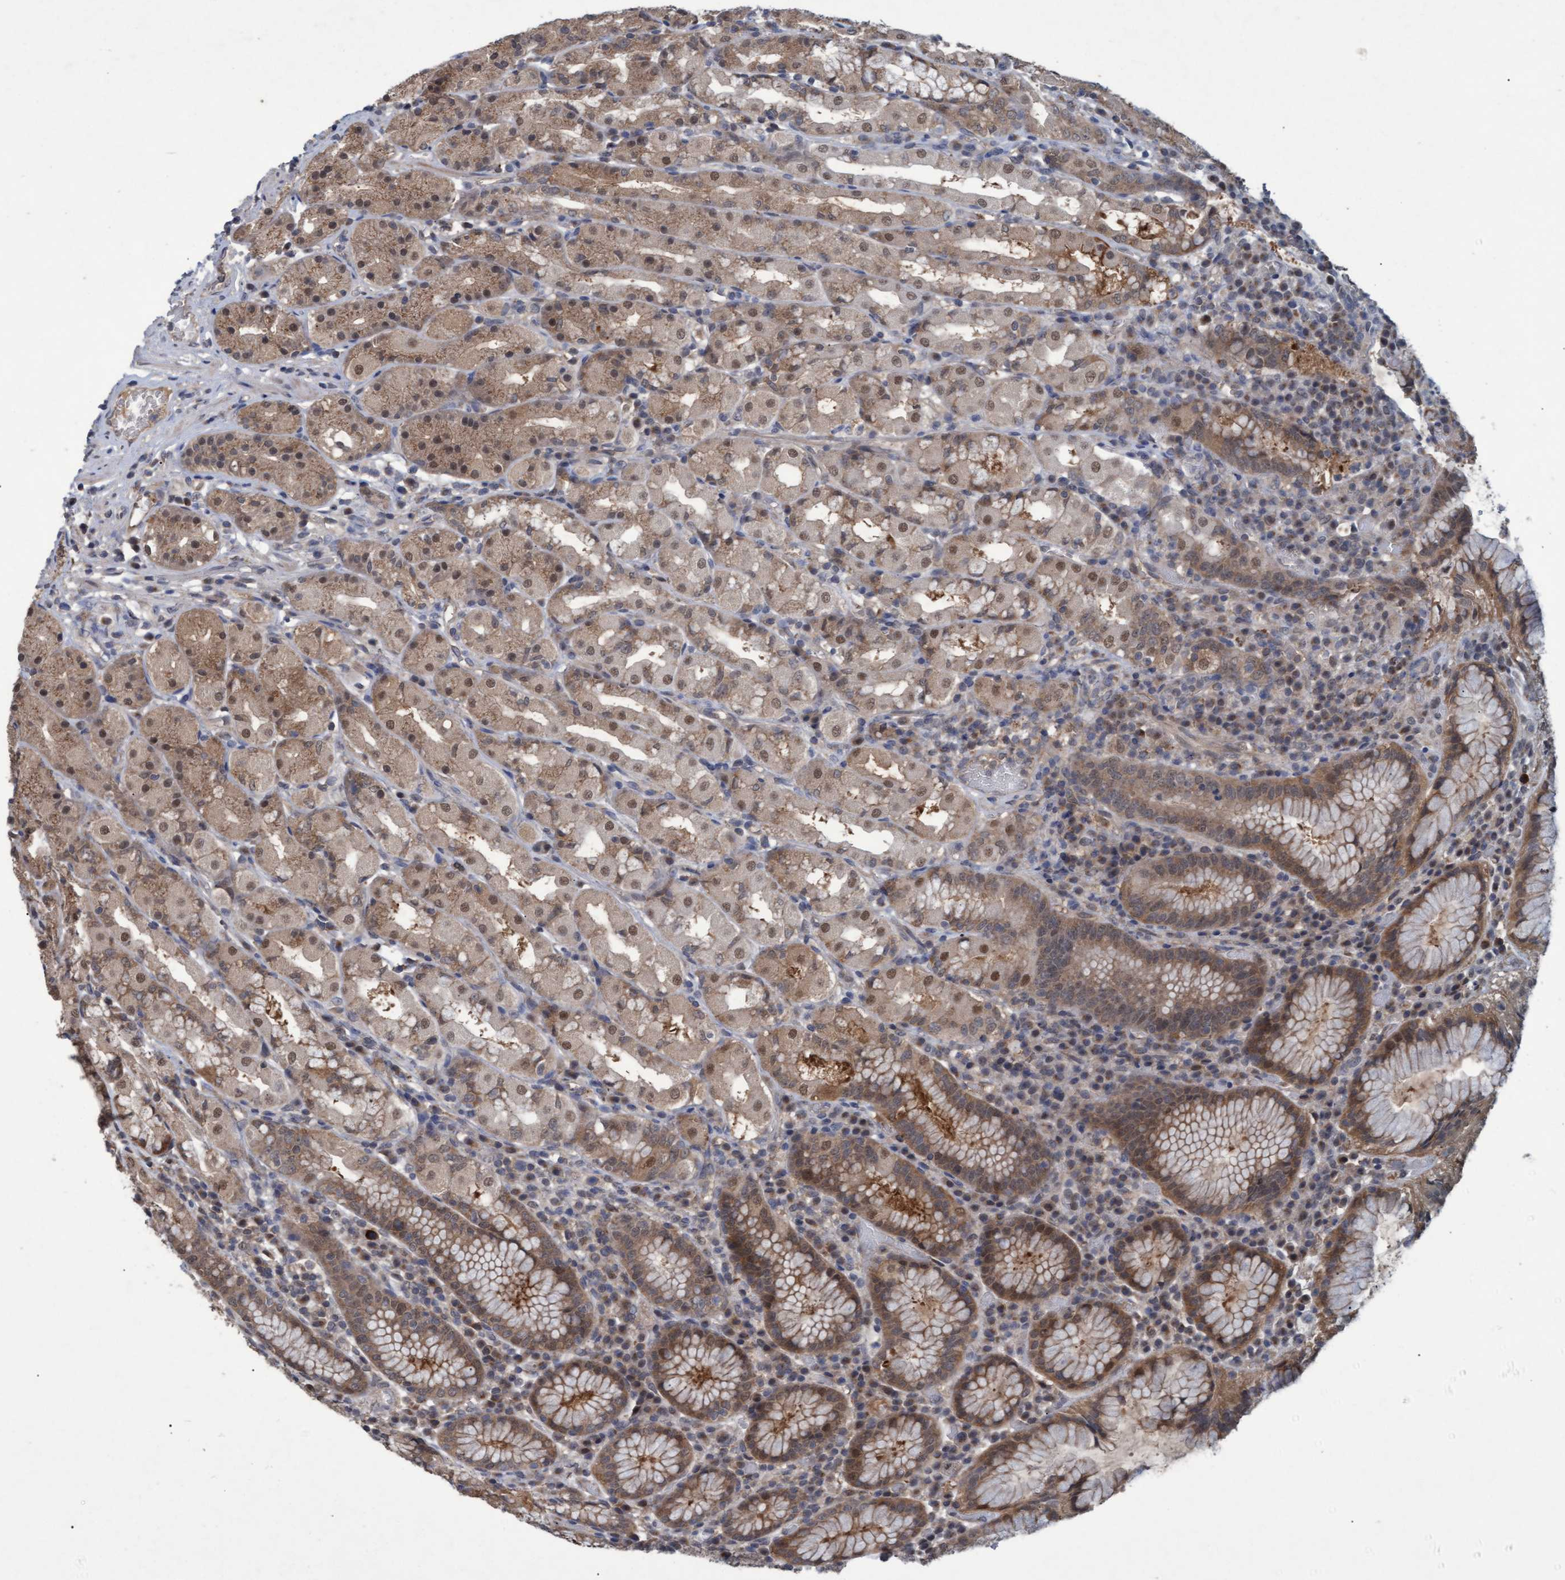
{"staining": {"intensity": "moderate", "quantity": ">75%", "location": "cytoplasmic/membranous,nuclear"}, "tissue": "stomach", "cell_type": "Glandular cells", "image_type": "normal", "snomed": [{"axis": "morphology", "description": "Normal tissue, NOS"}, {"axis": "topography", "description": "Stomach, lower"}], "caption": "Stomach stained with a brown dye reveals moderate cytoplasmic/membranous,nuclear positive staining in approximately >75% of glandular cells.", "gene": "PSMB6", "patient": {"sex": "female", "age": 56}}